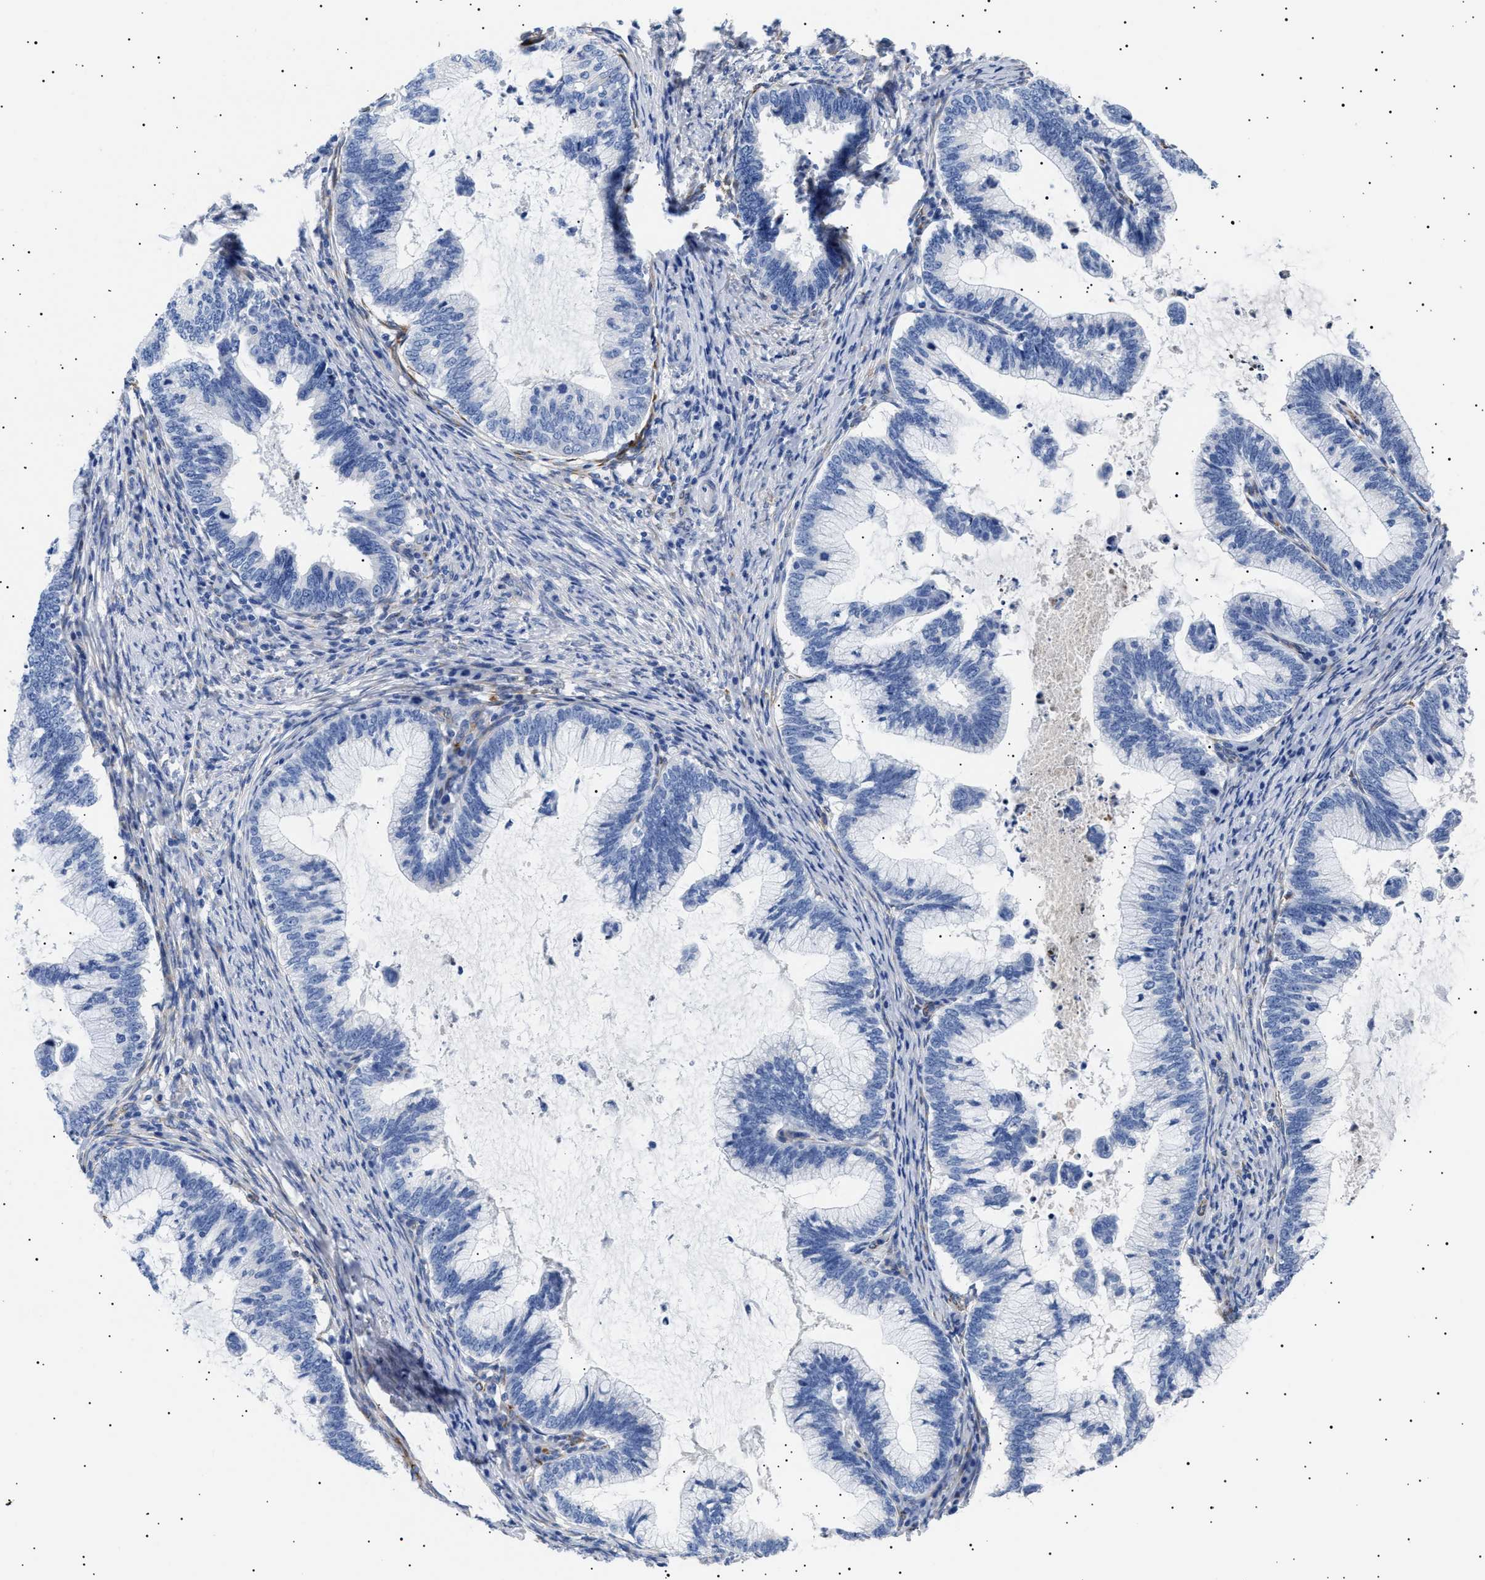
{"staining": {"intensity": "negative", "quantity": "none", "location": "none"}, "tissue": "cervical cancer", "cell_type": "Tumor cells", "image_type": "cancer", "snomed": [{"axis": "morphology", "description": "Adenocarcinoma, NOS"}, {"axis": "topography", "description": "Cervix"}], "caption": "Immunohistochemical staining of human cervical adenocarcinoma exhibits no significant expression in tumor cells.", "gene": "HEMGN", "patient": {"sex": "female", "age": 36}}